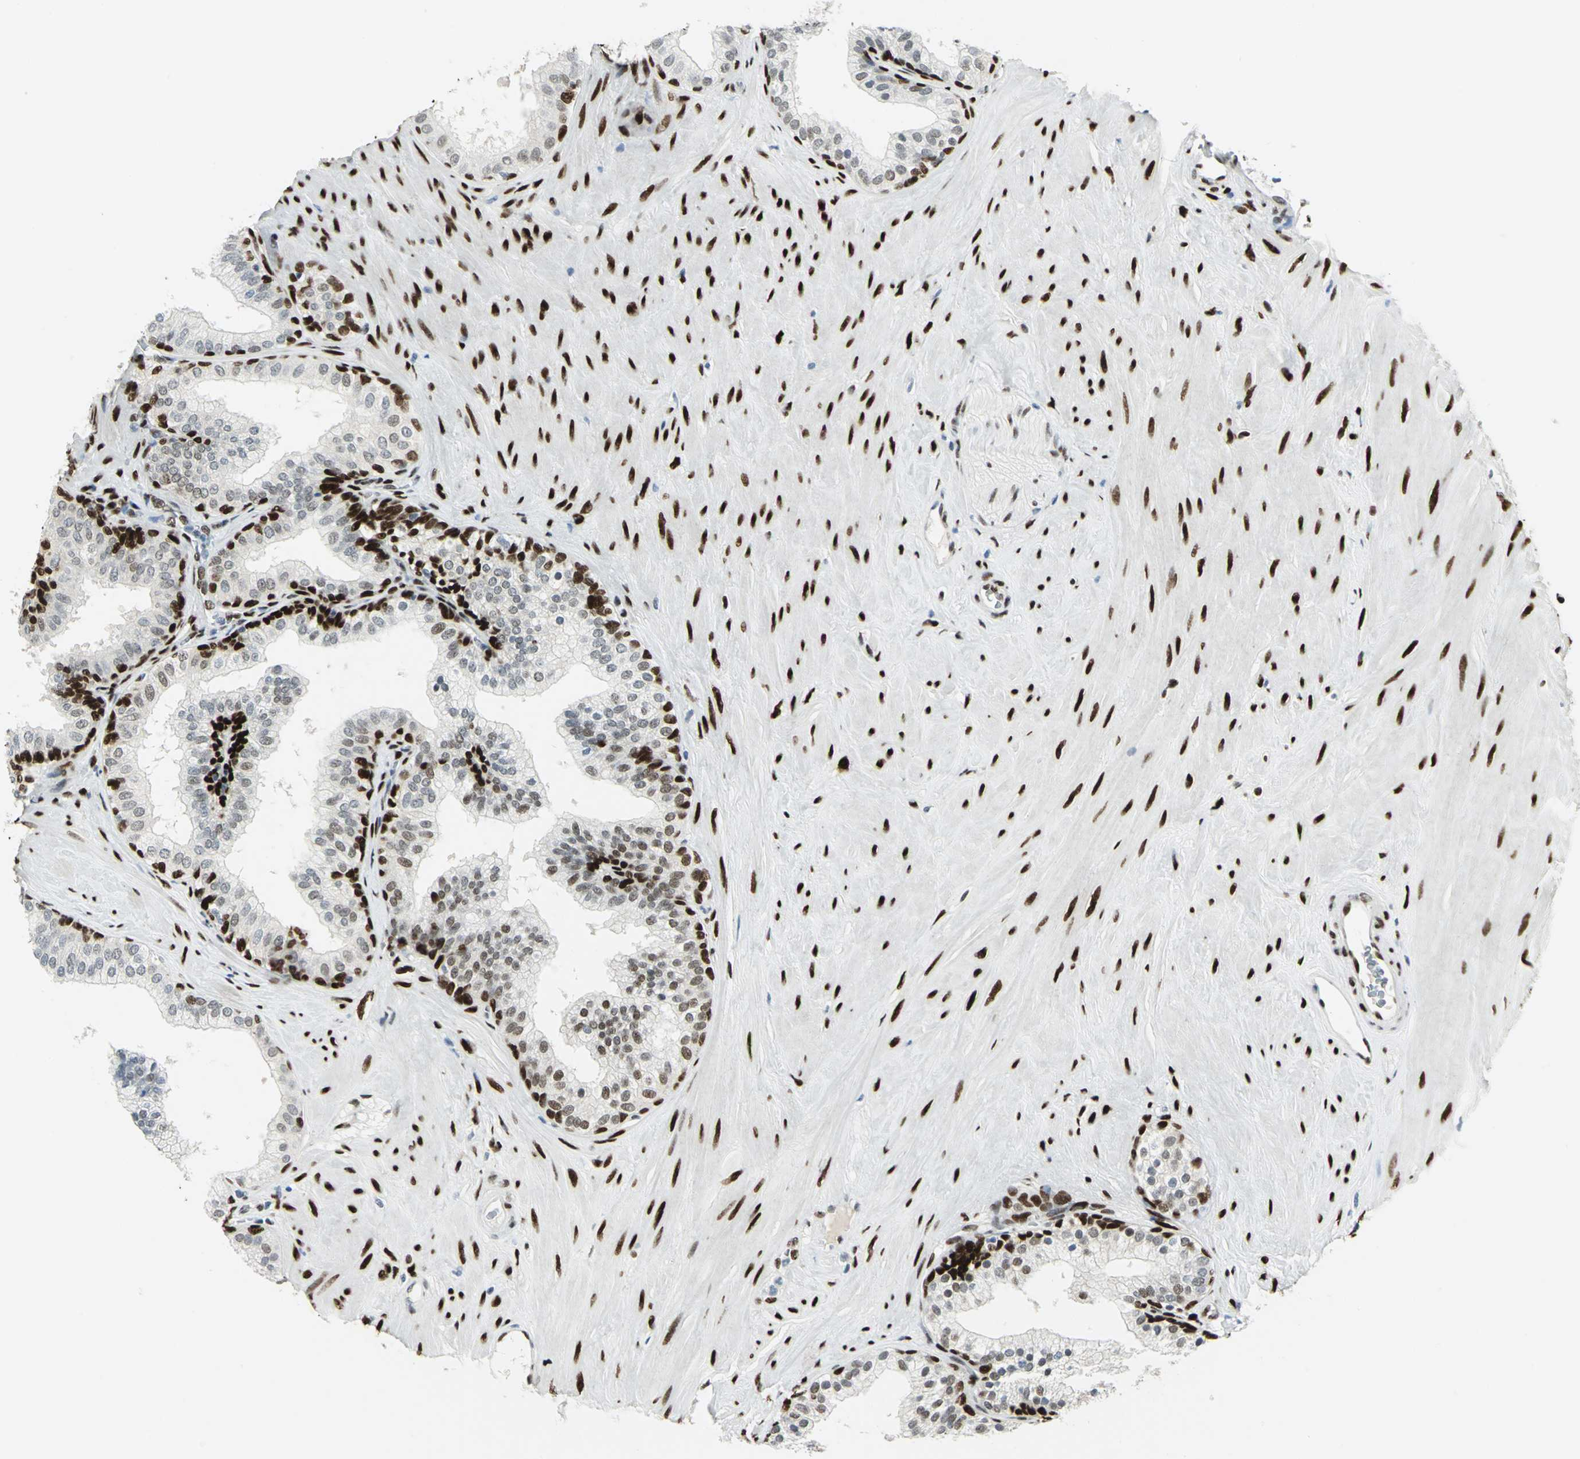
{"staining": {"intensity": "moderate", "quantity": "<25%", "location": "nuclear"}, "tissue": "prostate", "cell_type": "Glandular cells", "image_type": "normal", "snomed": [{"axis": "morphology", "description": "Normal tissue, NOS"}, {"axis": "topography", "description": "Prostate"}], "caption": "Immunohistochemical staining of normal prostate displays moderate nuclear protein staining in about <25% of glandular cells. (DAB (3,3'-diaminobenzidine) IHC, brown staining for protein, blue staining for nuclei).", "gene": "MEIS2", "patient": {"sex": "male", "age": 60}}